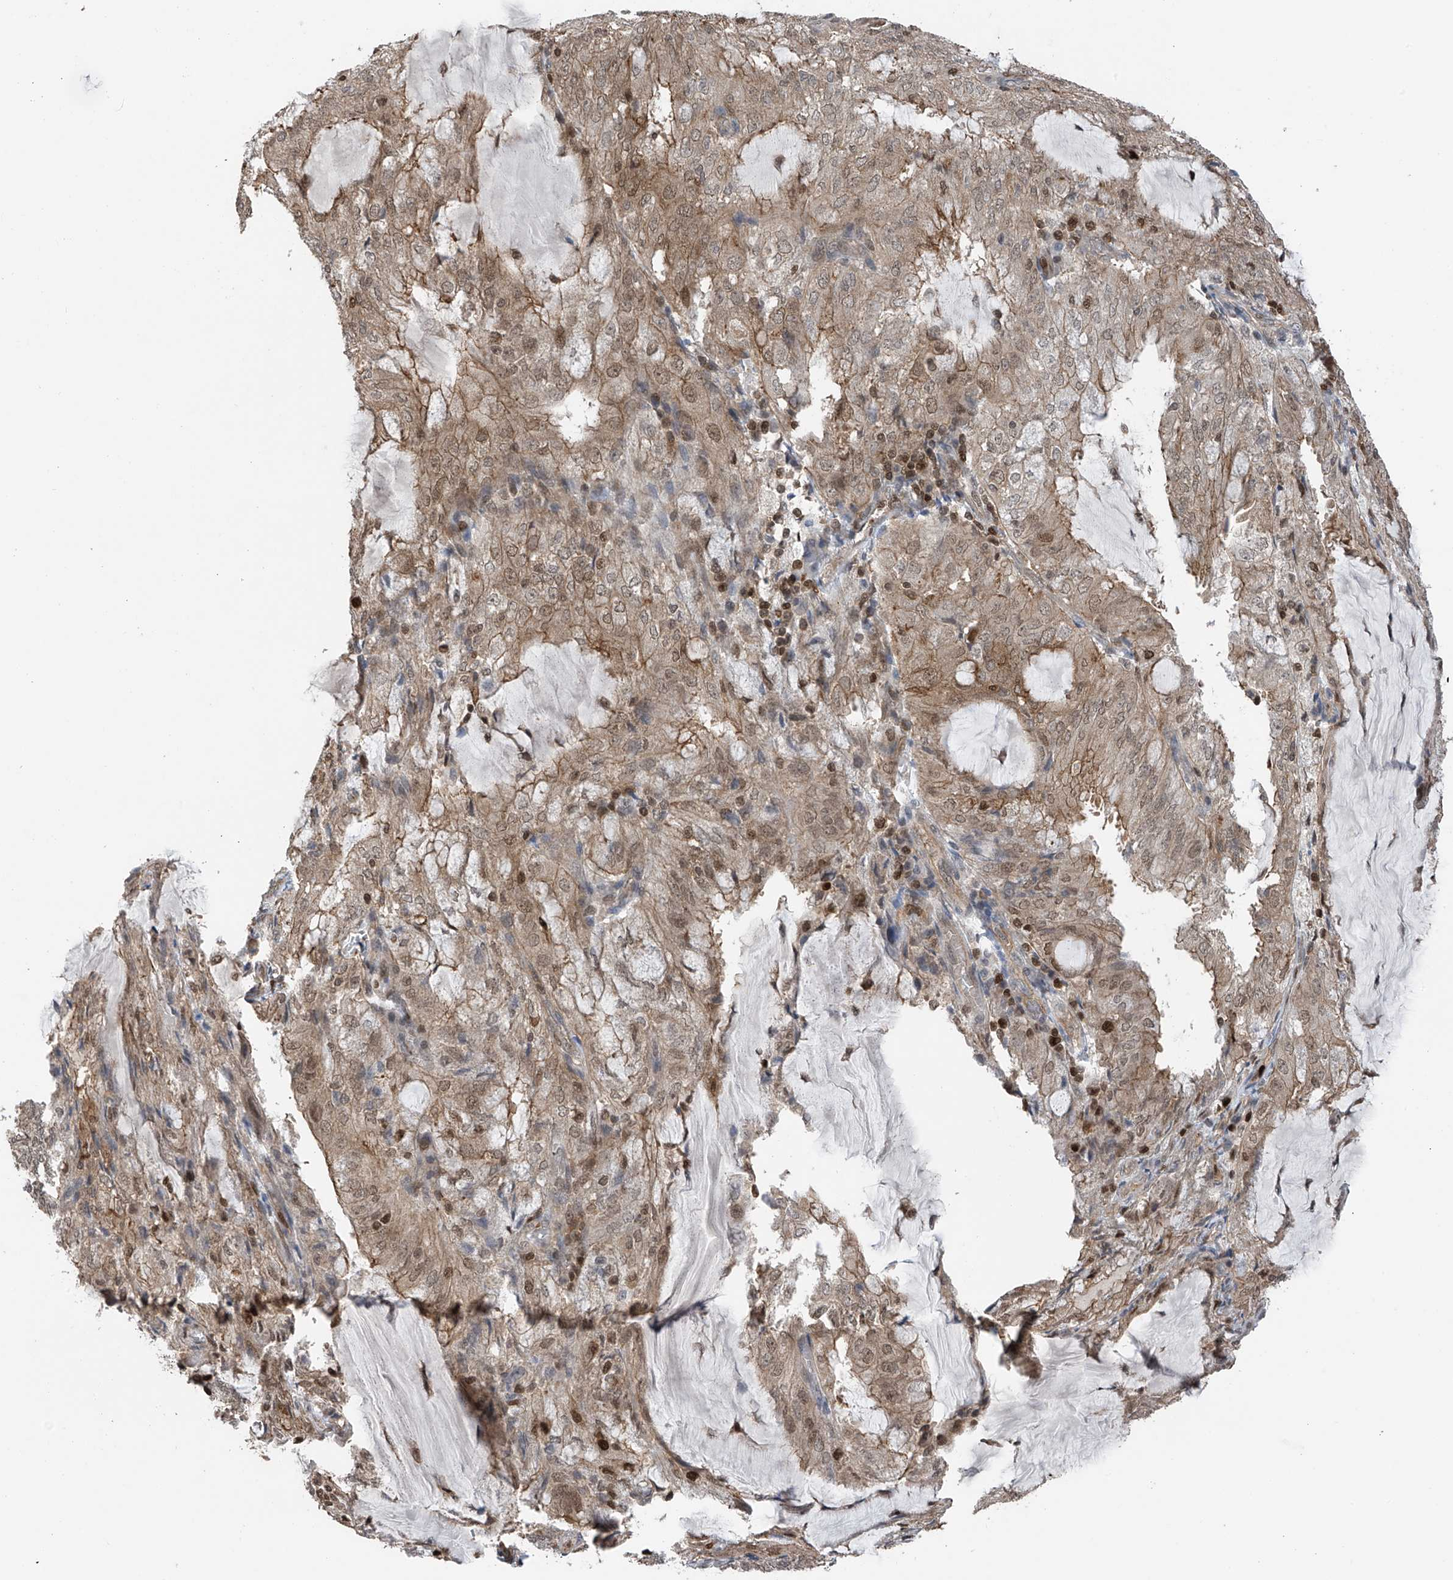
{"staining": {"intensity": "weak", "quantity": "25%-75%", "location": "cytoplasmic/membranous,nuclear"}, "tissue": "endometrial cancer", "cell_type": "Tumor cells", "image_type": "cancer", "snomed": [{"axis": "morphology", "description": "Adenocarcinoma, NOS"}, {"axis": "topography", "description": "Endometrium"}], "caption": "A brown stain highlights weak cytoplasmic/membranous and nuclear staining of a protein in human adenocarcinoma (endometrial) tumor cells. (Stains: DAB (3,3'-diaminobenzidine) in brown, nuclei in blue, Microscopy: brightfield microscopy at high magnification).", "gene": "DNAJC9", "patient": {"sex": "female", "age": 81}}